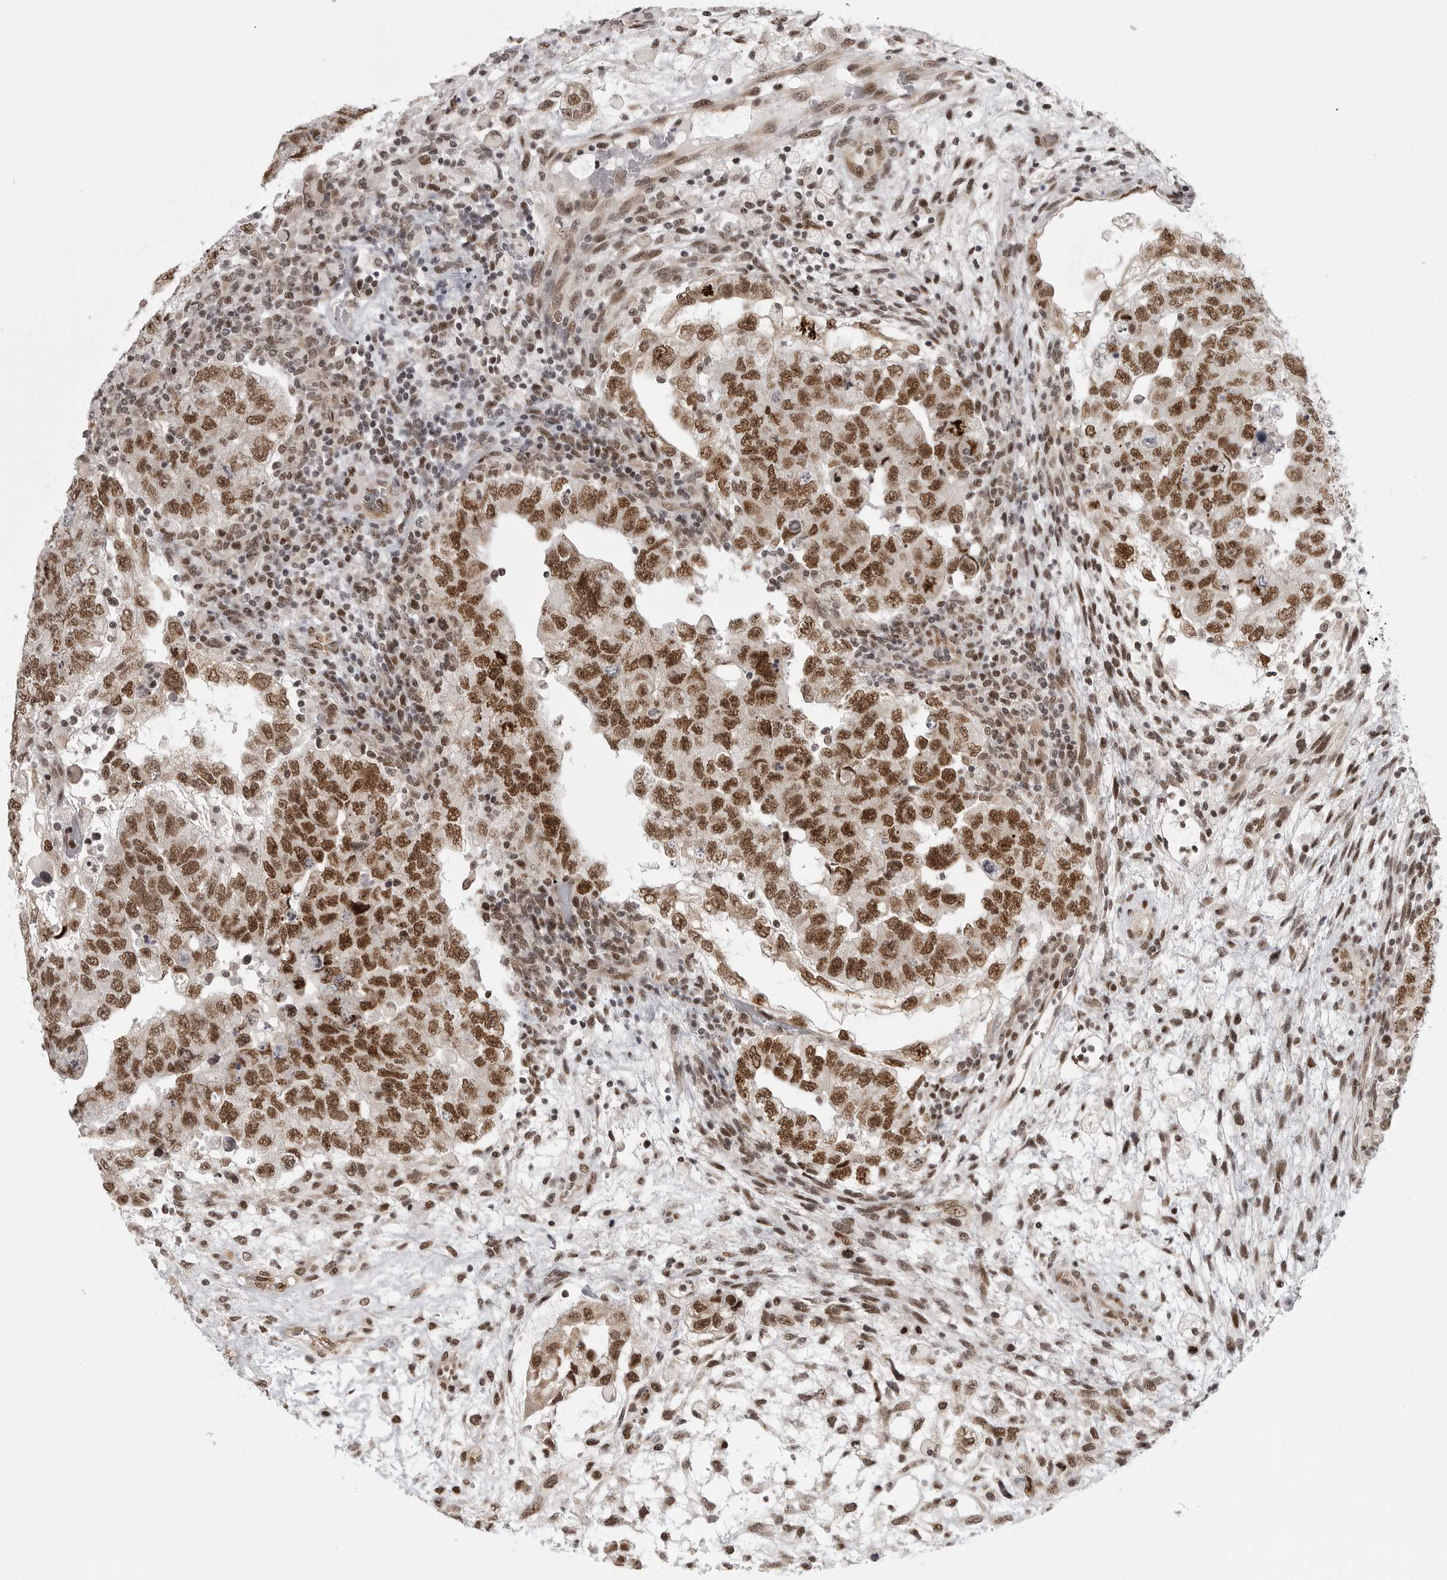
{"staining": {"intensity": "strong", "quantity": ">75%", "location": "nuclear"}, "tissue": "testis cancer", "cell_type": "Tumor cells", "image_type": "cancer", "snomed": [{"axis": "morphology", "description": "Carcinoma, Embryonal, NOS"}, {"axis": "topography", "description": "Testis"}], "caption": "There is high levels of strong nuclear expression in tumor cells of testis embryonal carcinoma, as demonstrated by immunohistochemical staining (brown color).", "gene": "PRDM10", "patient": {"sex": "male", "age": 36}}